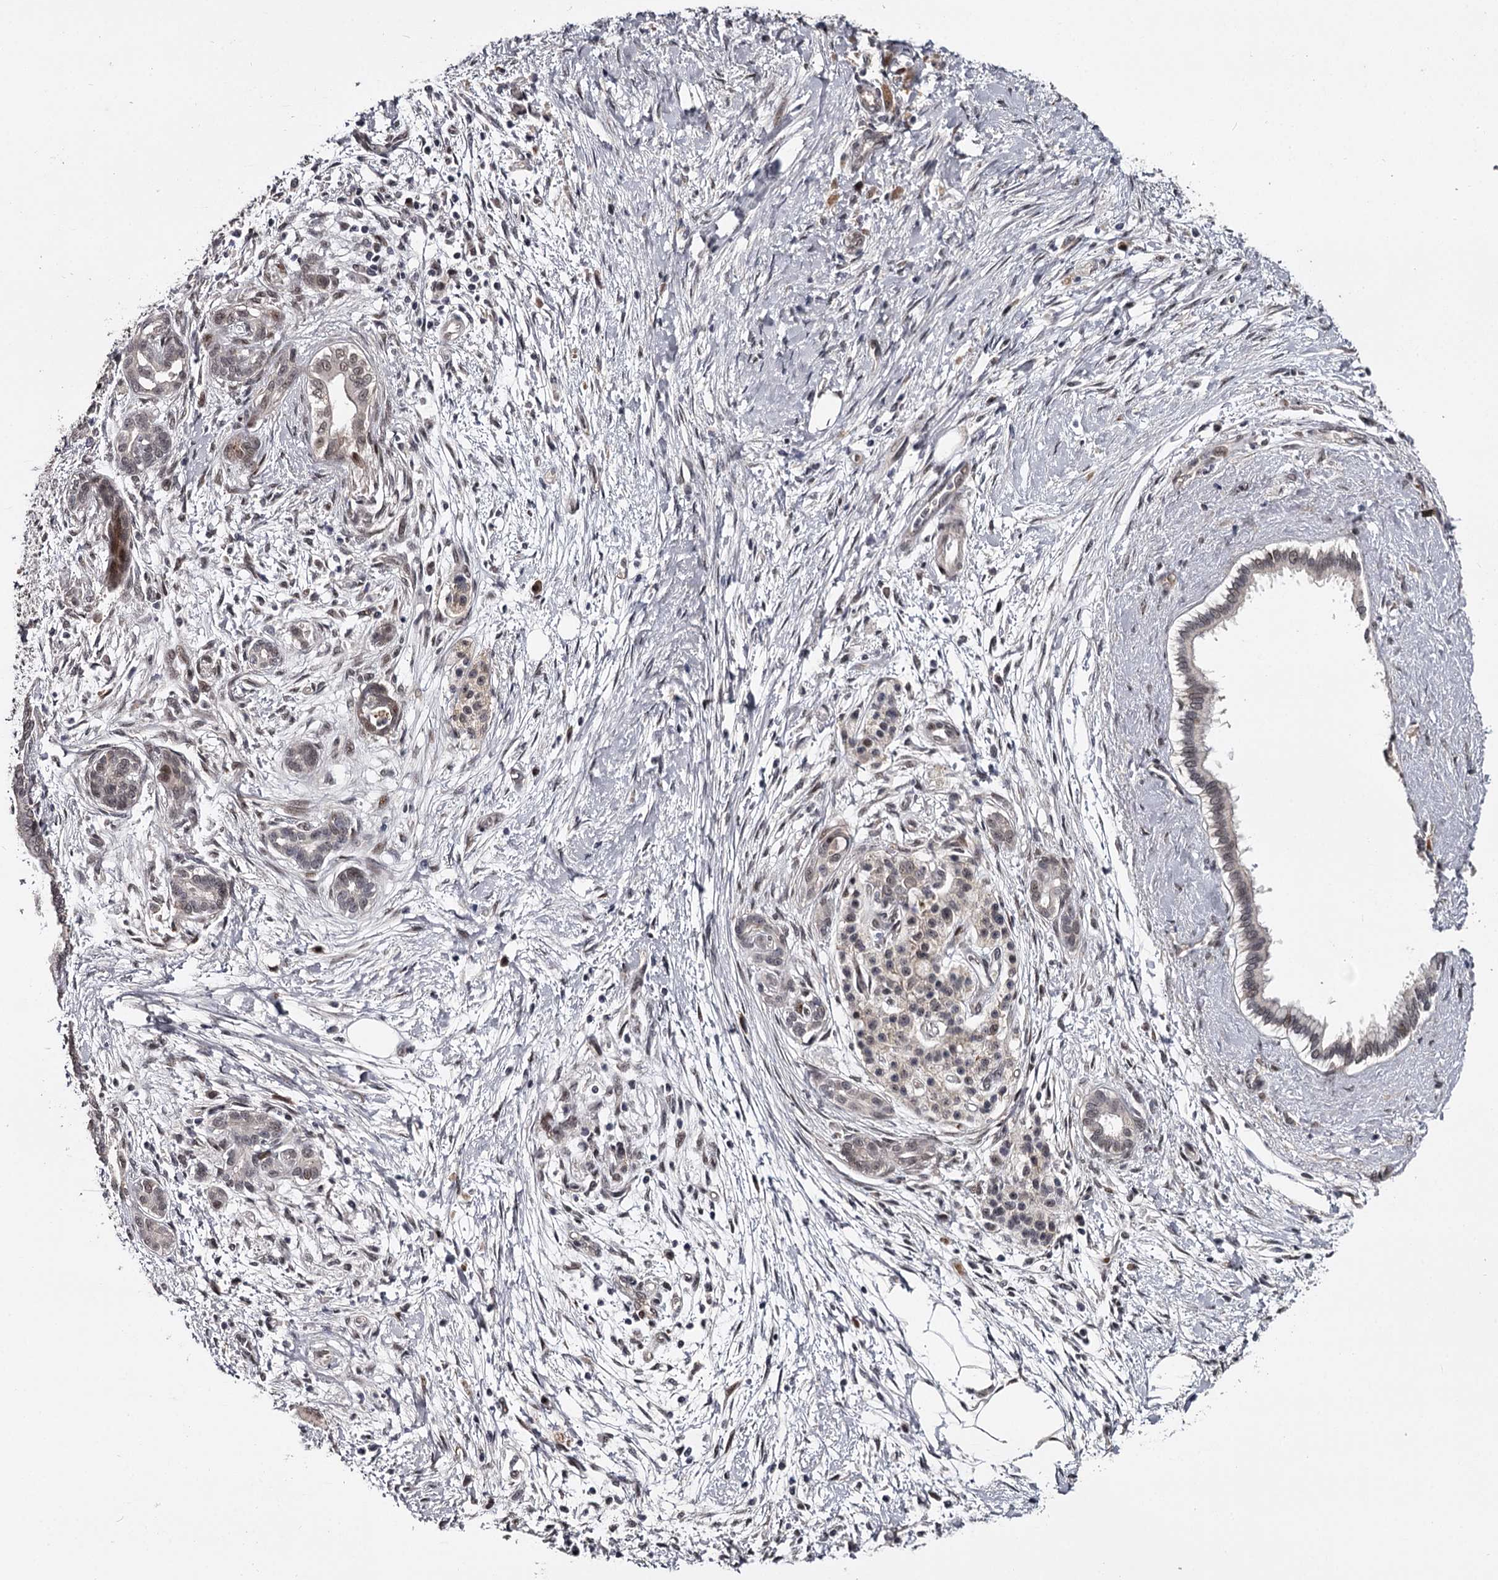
{"staining": {"intensity": "weak", "quantity": "25%-75%", "location": "nuclear"}, "tissue": "pancreatic cancer", "cell_type": "Tumor cells", "image_type": "cancer", "snomed": [{"axis": "morphology", "description": "Adenocarcinoma, NOS"}, {"axis": "topography", "description": "Pancreas"}], "caption": "A high-resolution histopathology image shows immunohistochemistry staining of pancreatic cancer (adenocarcinoma), which displays weak nuclear expression in approximately 25%-75% of tumor cells.", "gene": "RNF44", "patient": {"sex": "male", "age": 58}}